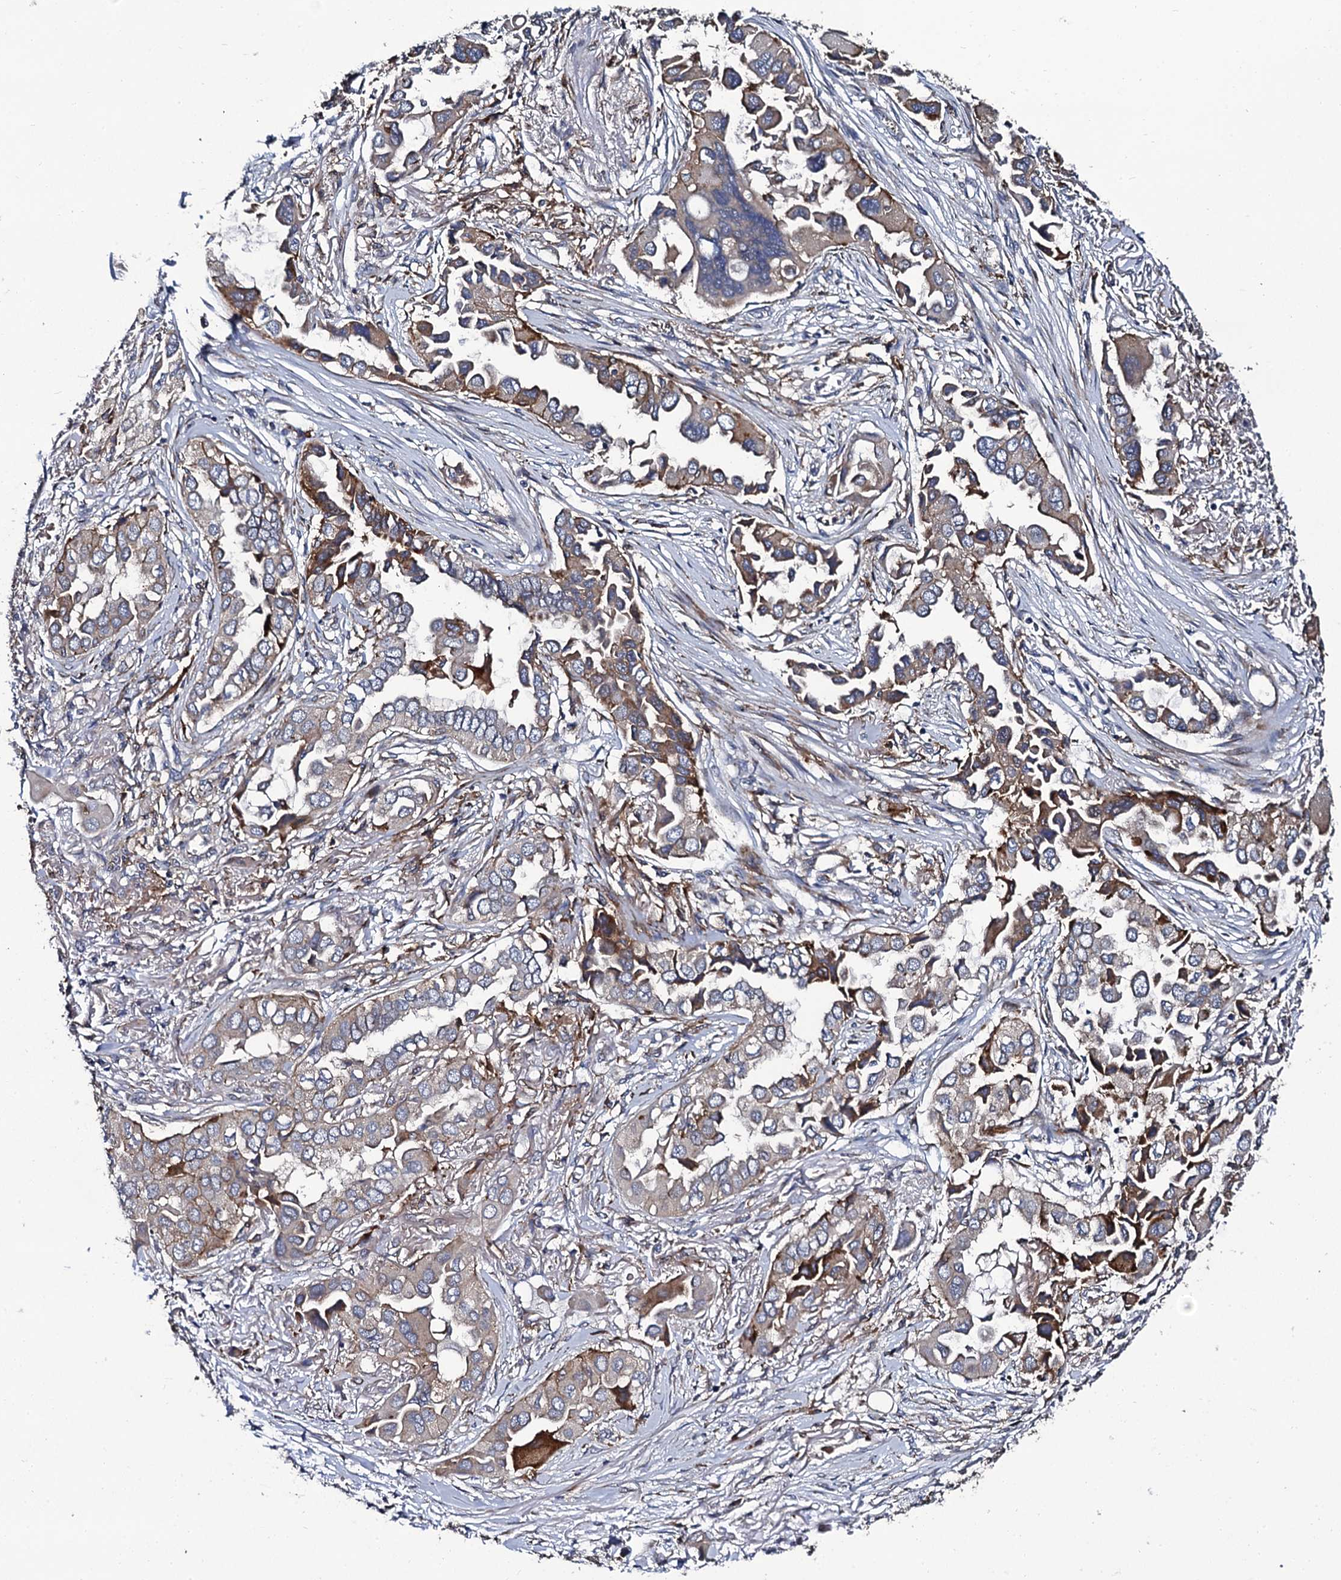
{"staining": {"intensity": "strong", "quantity": "25%-75%", "location": "cytoplasmic/membranous"}, "tissue": "lung cancer", "cell_type": "Tumor cells", "image_type": "cancer", "snomed": [{"axis": "morphology", "description": "Adenocarcinoma, NOS"}, {"axis": "topography", "description": "Lung"}], "caption": "Protein expression analysis of human adenocarcinoma (lung) reveals strong cytoplasmic/membranous positivity in about 25%-75% of tumor cells.", "gene": "LRRC28", "patient": {"sex": "female", "age": 76}}